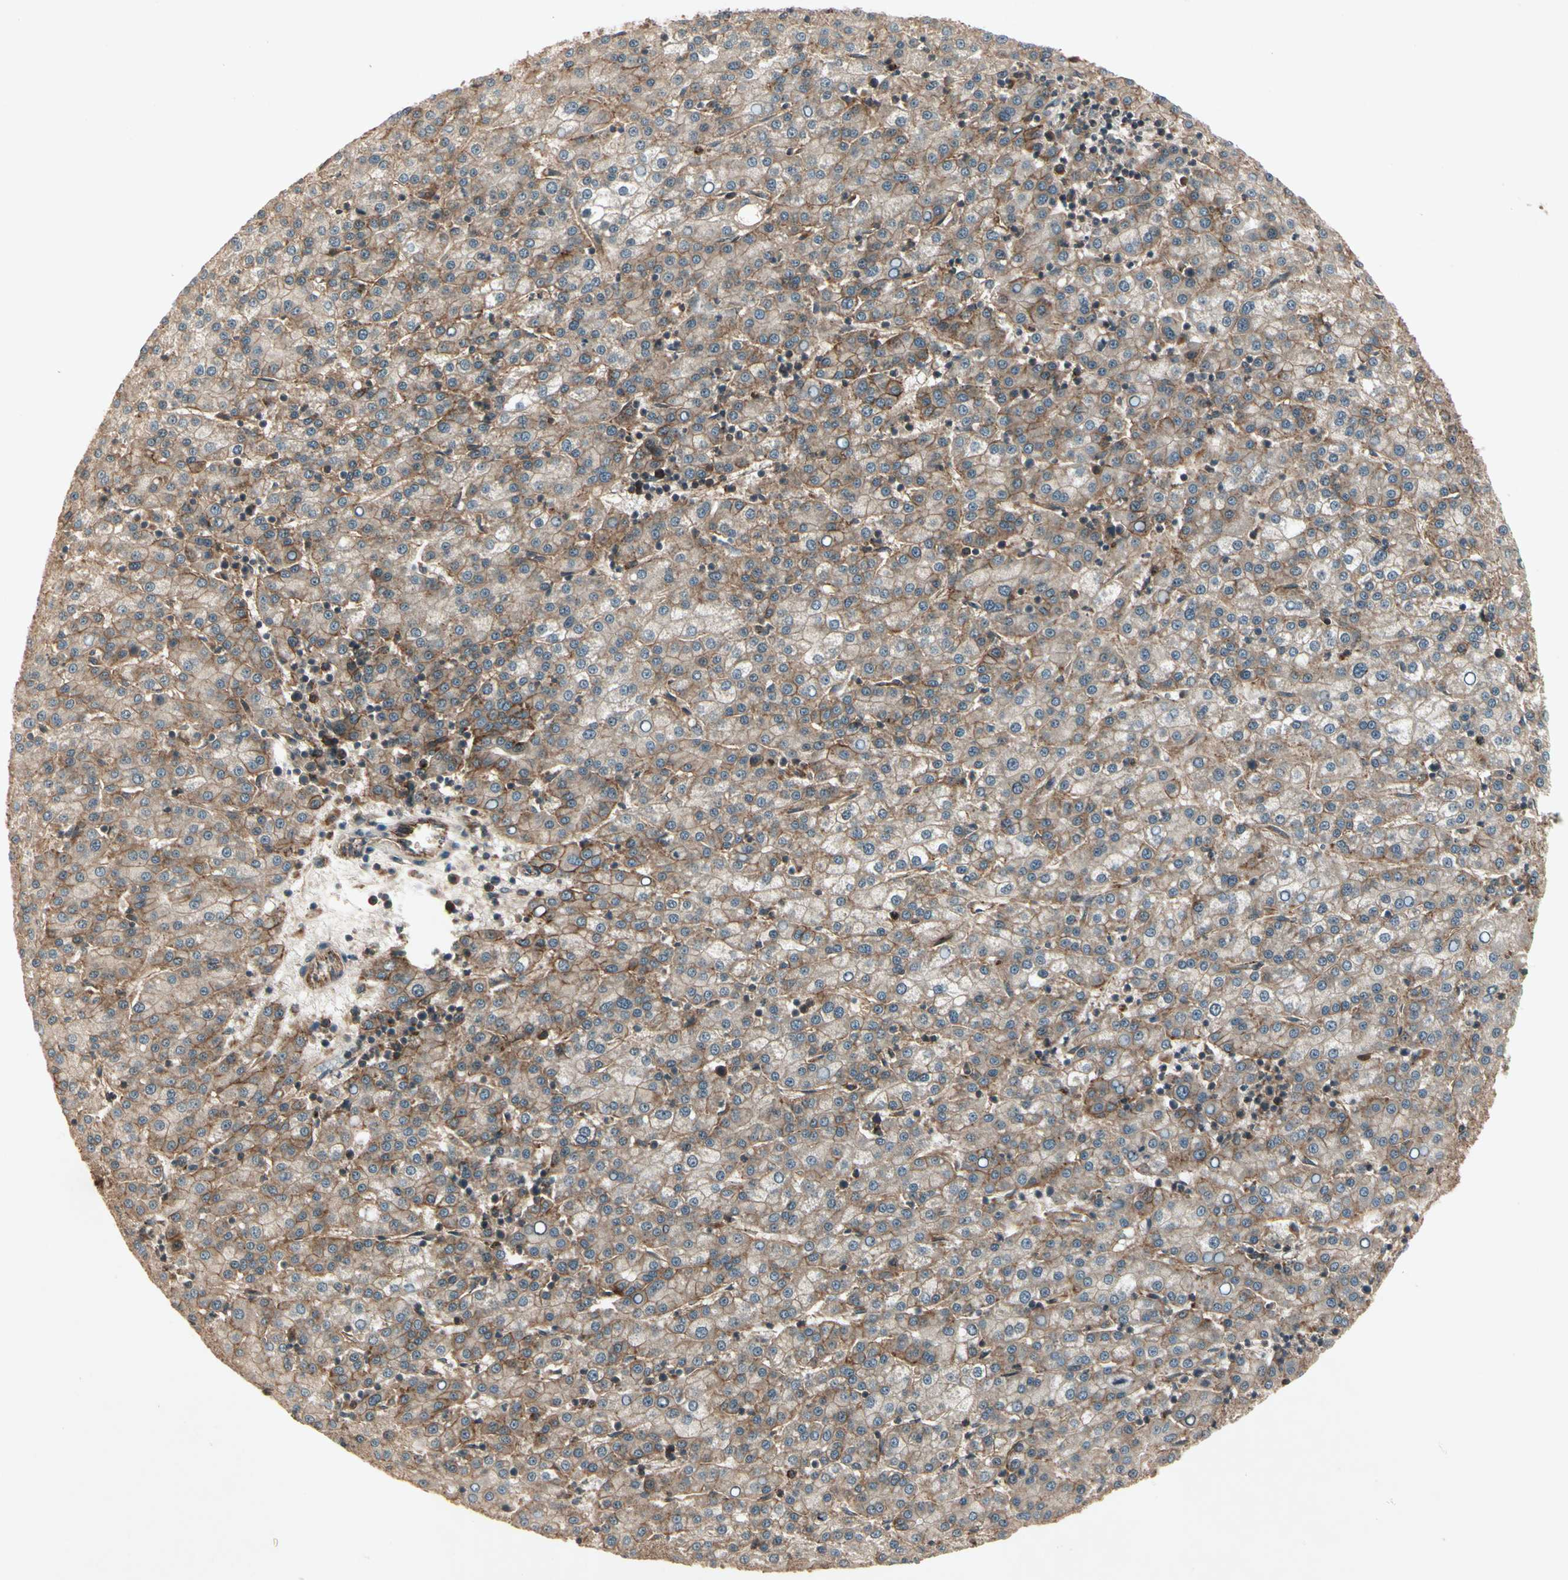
{"staining": {"intensity": "moderate", "quantity": ">75%", "location": "cytoplasmic/membranous"}, "tissue": "liver cancer", "cell_type": "Tumor cells", "image_type": "cancer", "snomed": [{"axis": "morphology", "description": "Carcinoma, Hepatocellular, NOS"}, {"axis": "topography", "description": "Liver"}], "caption": "A brown stain shows moderate cytoplasmic/membranous expression of a protein in liver cancer tumor cells. (Stains: DAB (3,3'-diaminobenzidine) in brown, nuclei in blue, Microscopy: brightfield microscopy at high magnification).", "gene": "FLOT1", "patient": {"sex": "female", "age": 58}}